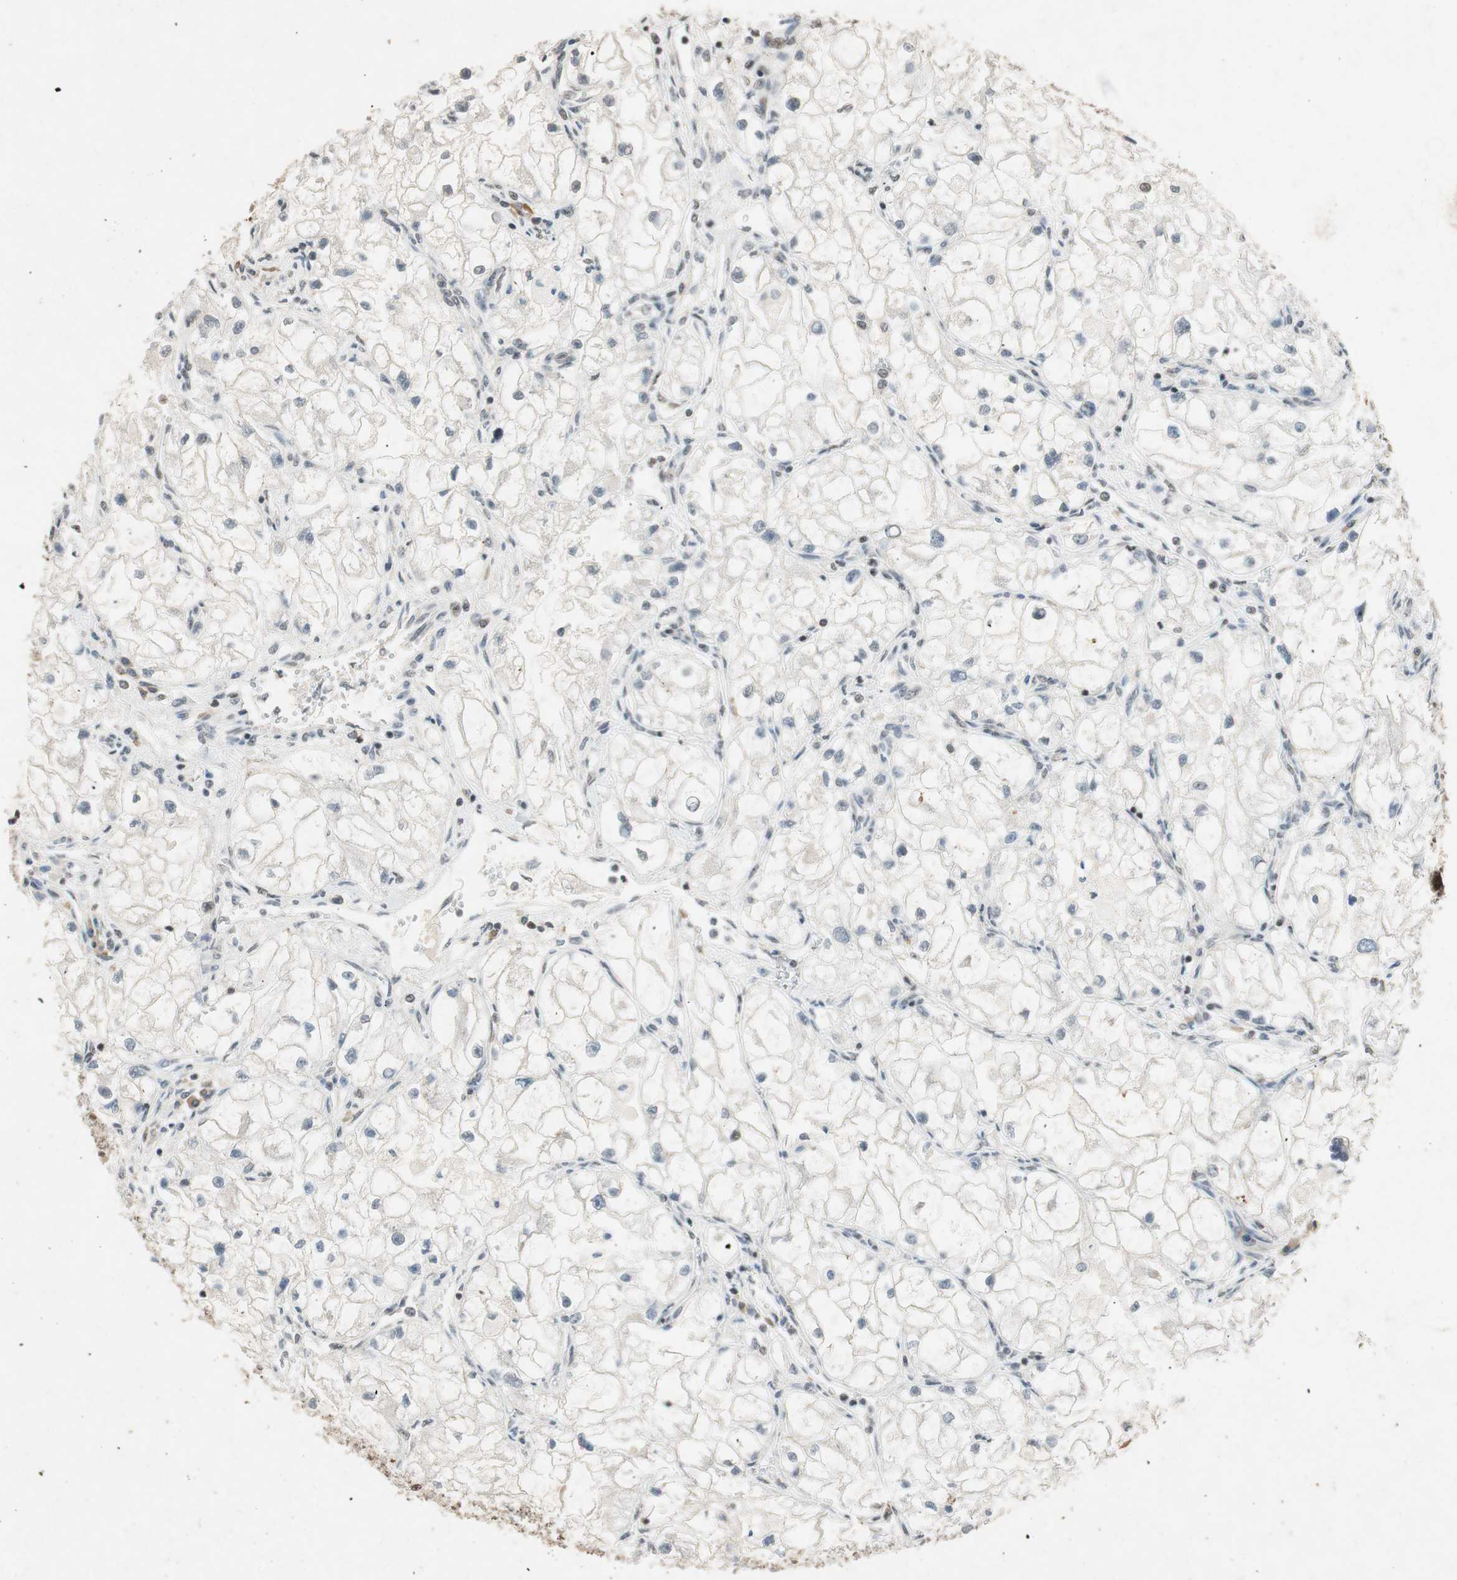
{"staining": {"intensity": "negative", "quantity": "none", "location": "none"}, "tissue": "renal cancer", "cell_type": "Tumor cells", "image_type": "cancer", "snomed": [{"axis": "morphology", "description": "Adenocarcinoma, NOS"}, {"axis": "topography", "description": "Kidney"}], "caption": "DAB (3,3'-diaminobenzidine) immunohistochemical staining of human renal cancer exhibits no significant expression in tumor cells.", "gene": "NCBP3", "patient": {"sex": "female", "age": 70}}